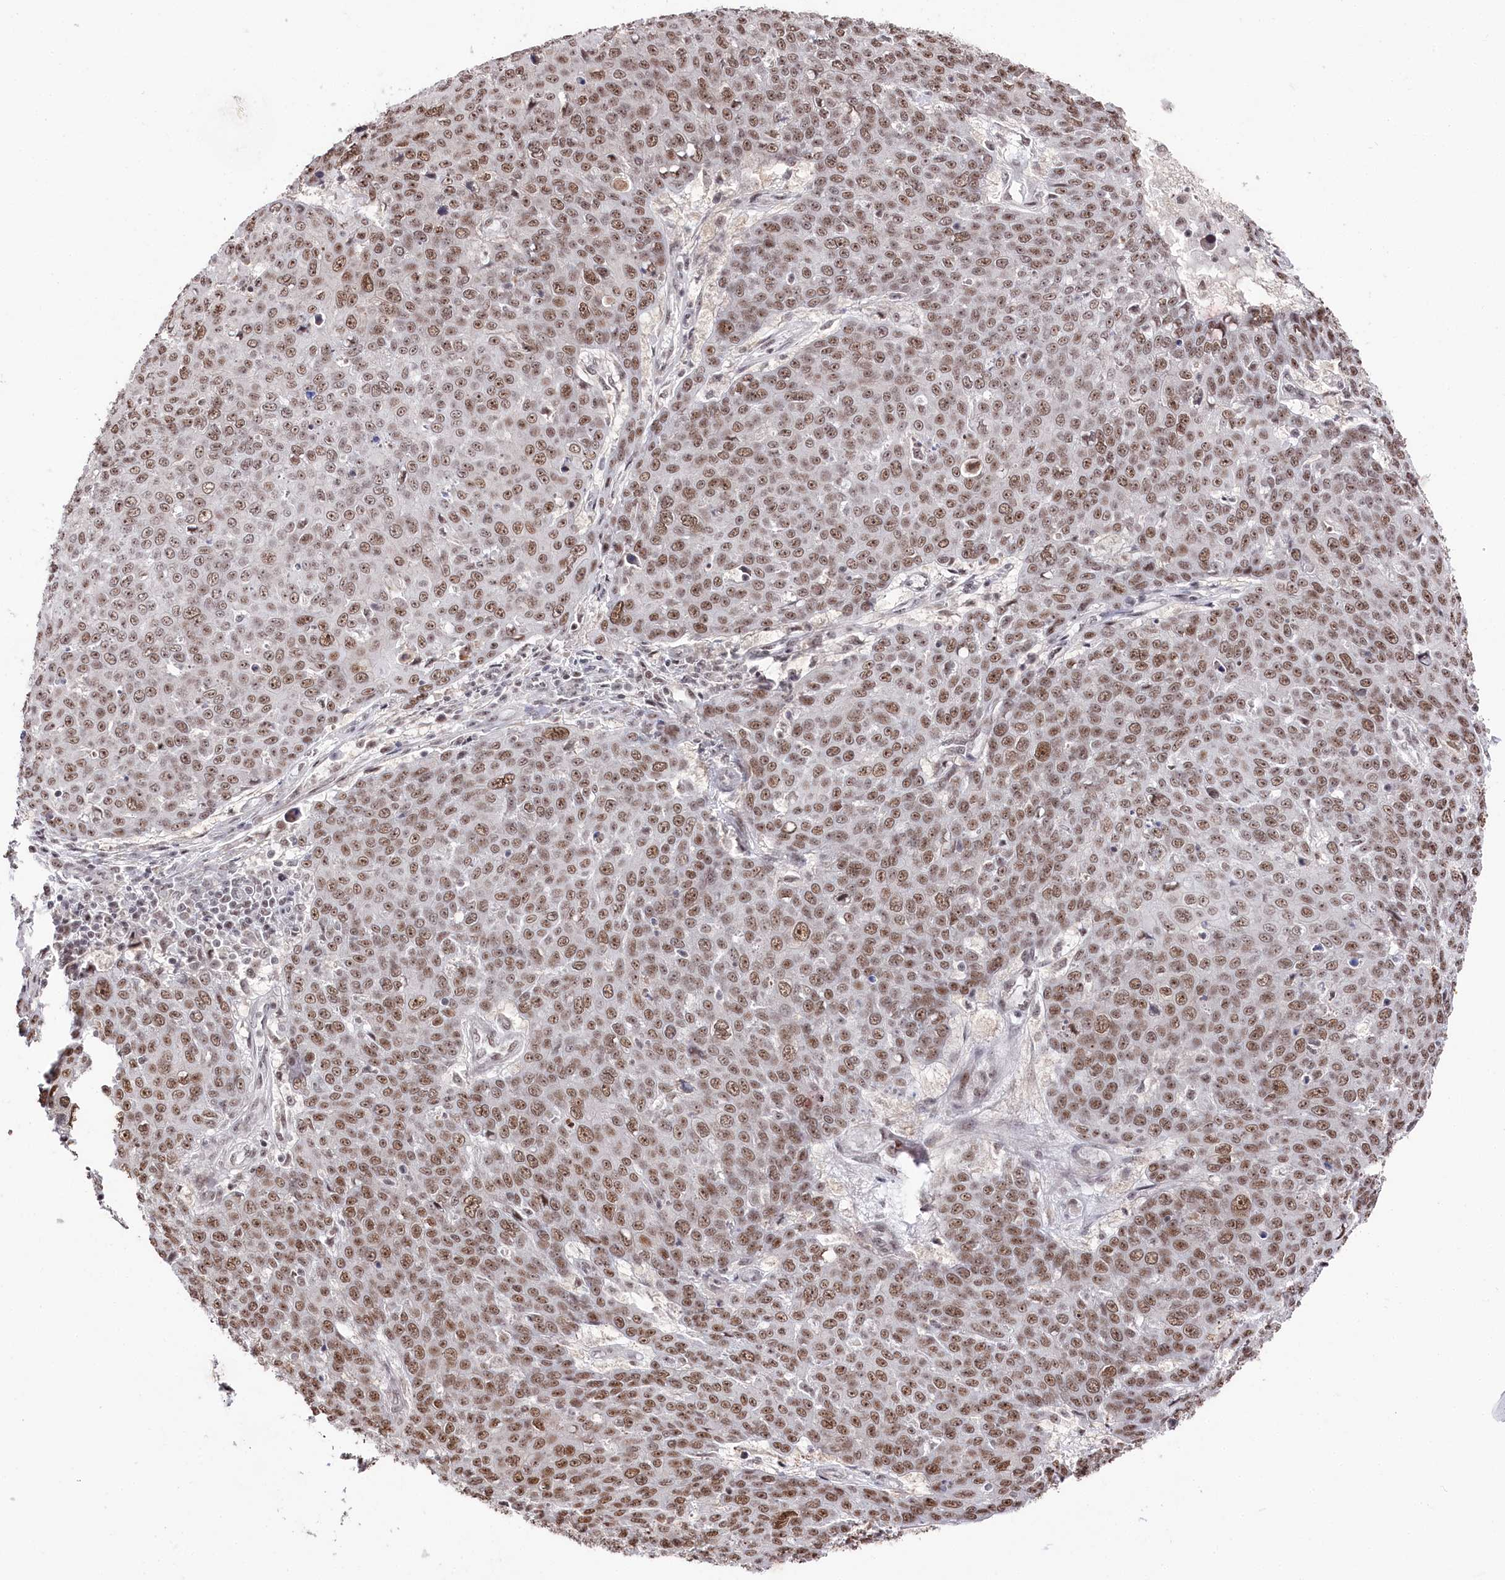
{"staining": {"intensity": "moderate", "quantity": ">75%", "location": "nuclear"}, "tissue": "skin cancer", "cell_type": "Tumor cells", "image_type": "cancer", "snomed": [{"axis": "morphology", "description": "Squamous cell carcinoma, NOS"}, {"axis": "topography", "description": "Skin"}], "caption": "High-power microscopy captured an IHC histopathology image of skin cancer, revealing moderate nuclear expression in about >75% of tumor cells. (DAB (3,3'-diaminobenzidine) = brown stain, brightfield microscopy at high magnification).", "gene": "POLR2H", "patient": {"sex": "male", "age": 71}}